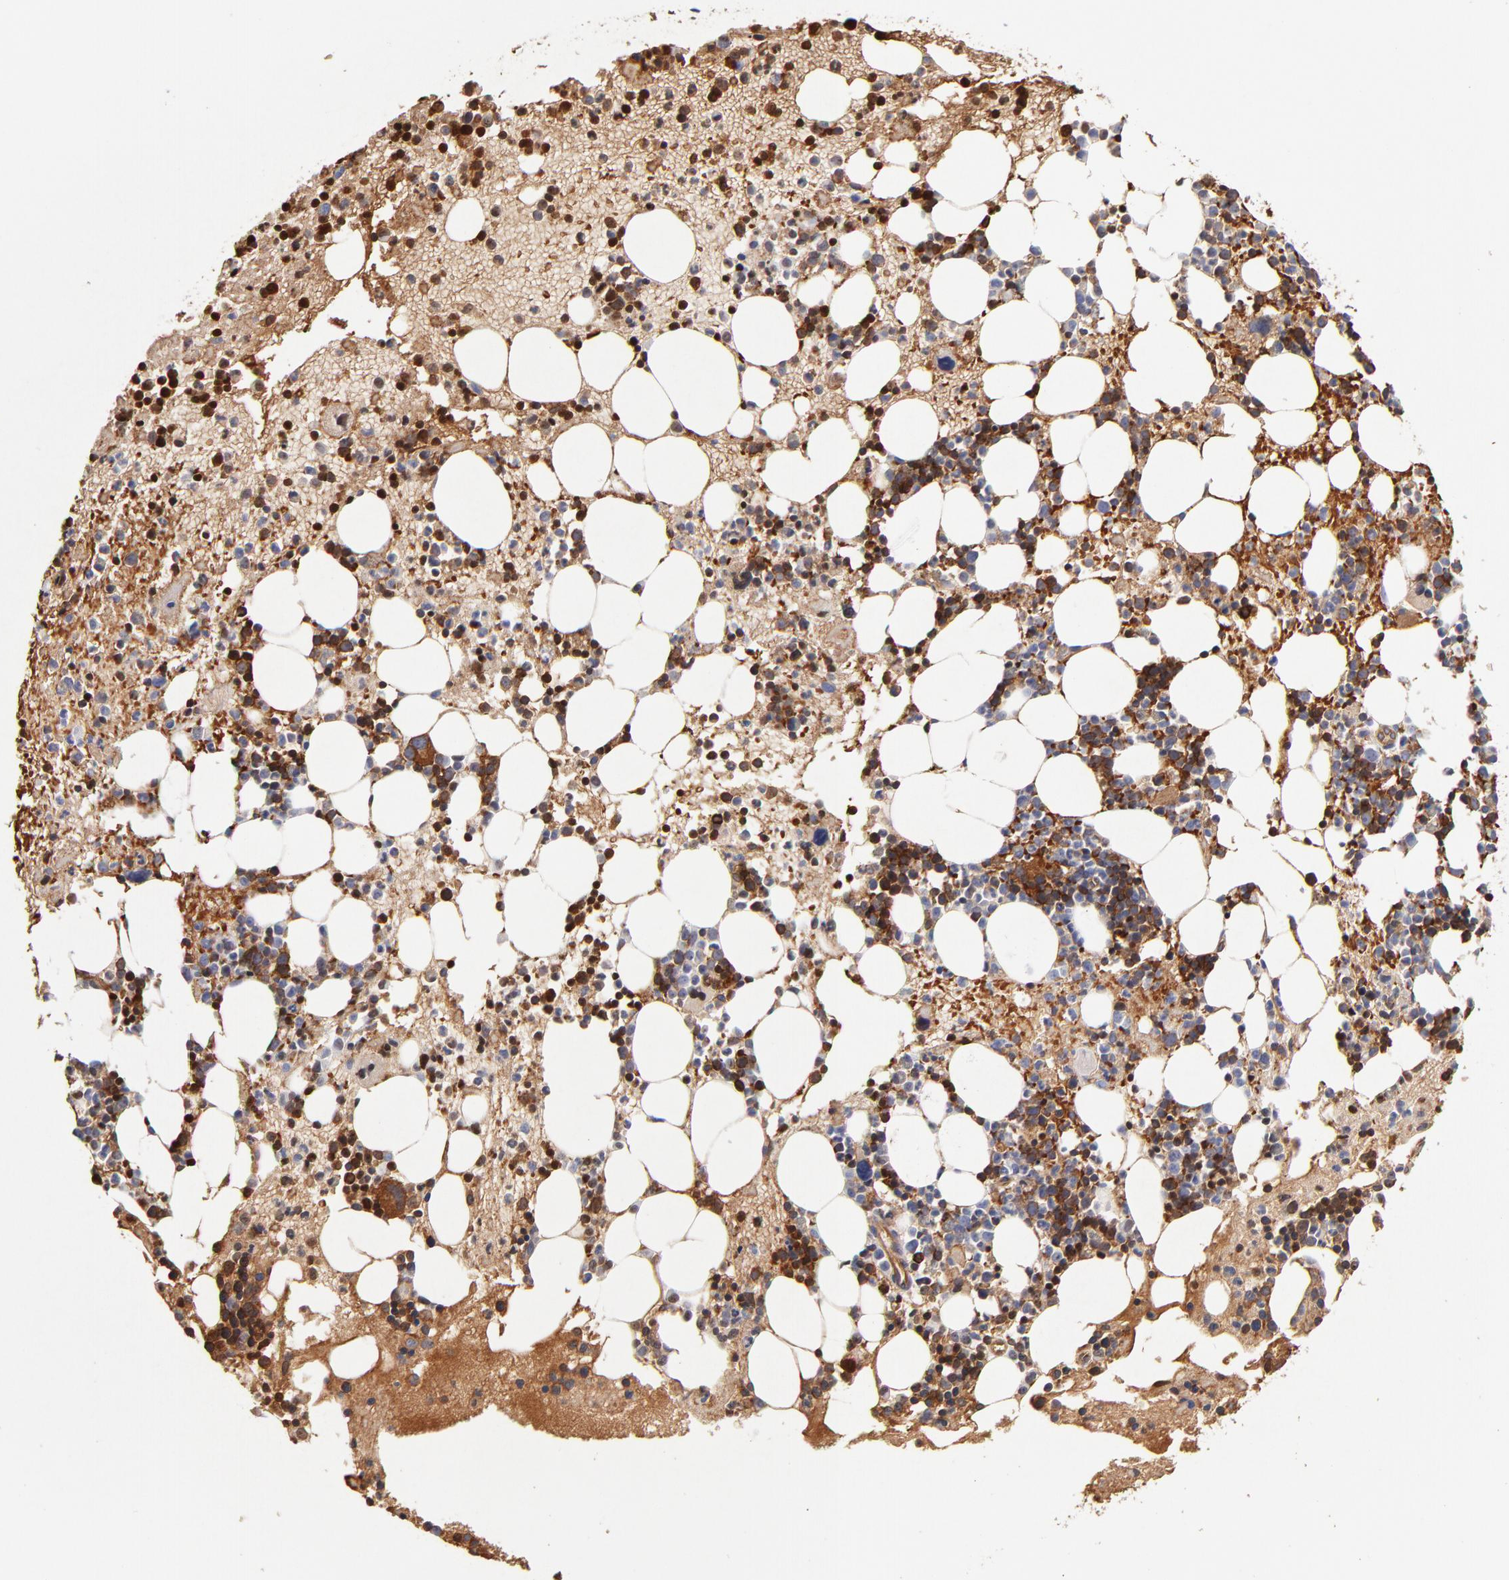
{"staining": {"intensity": "strong", "quantity": "25%-75%", "location": "cytoplasmic/membranous"}, "tissue": "bone marrow", "cell_type": "Hematopoietic cells", "image_type": "normal", "snomed": [{"axis": "morphology", "description": "Normal tissue, NOS"}, {"axis": "topography", "description": "Bone marrow"}], "caption": "A brown stain highlights strong cytoplasmic/membranous expression of a protein in hematopoietic cells of benign bone marrow. Using DAB (3,3'-diaminobenzidine) (brown) and hematoxylin (blue) stains, captured at high magnification using brightfield microscopy.", "gene": "CD2AP", "patient": {"sex": "male", "age": 15}}